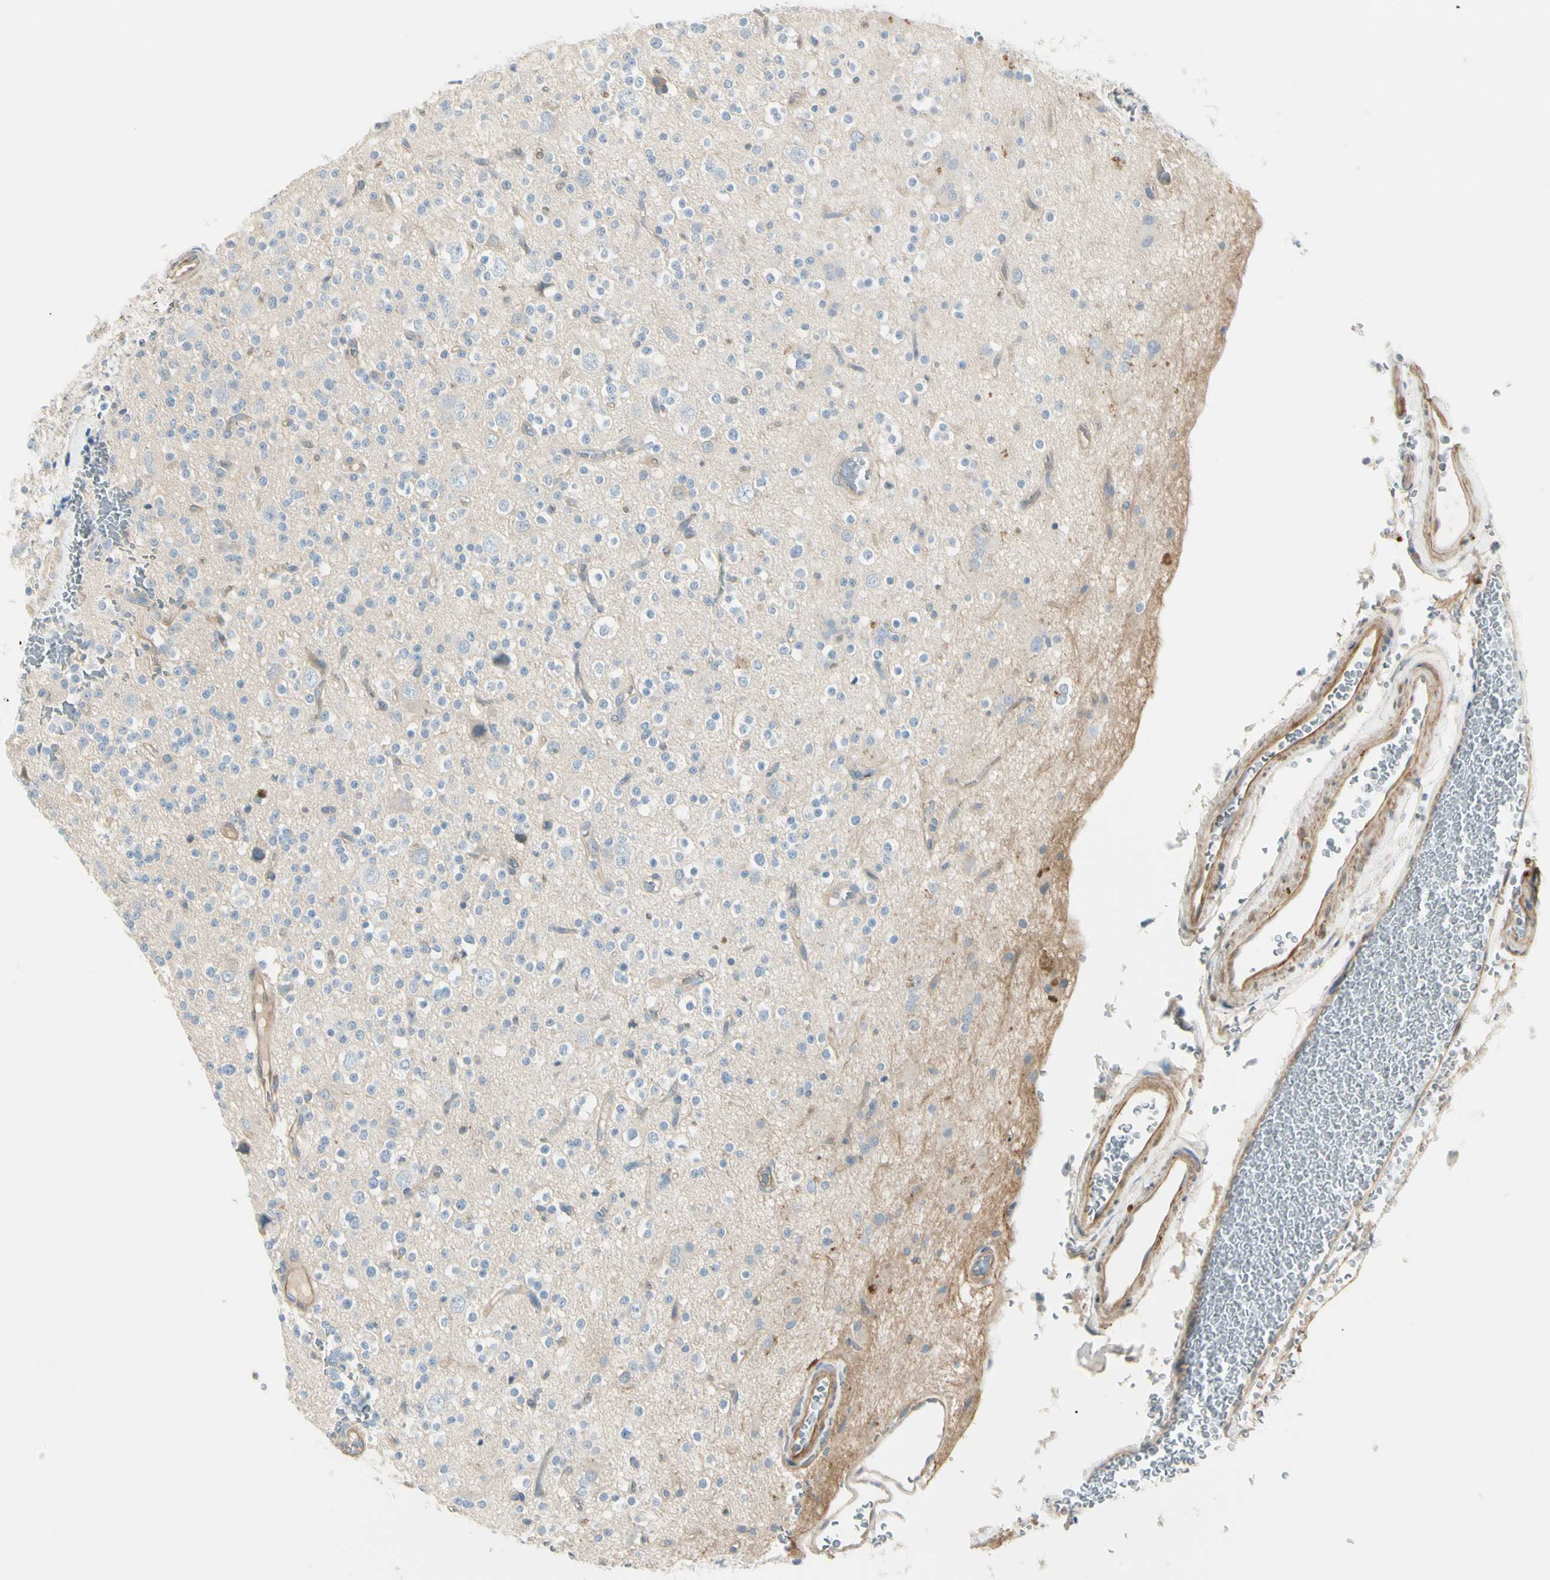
{"staining": {"intensity": "weak", "quantity": "<25%", "location": "cytoplasmic/membranous"}, "tissue": "glioma", "cell_type": "Tumor cells", "image_type": "cancer", "snomed": [{"axis": "morphology", "description": "Glioma, malignant, High grade"}, {"axis": "topography", "description": "Brain"}], "caption": "Tumor cells are negative for brown protein staining in malignant glioma (high-grade).", "gene": "ITGA3", "patient": {"sex": "male", "age": 47}}